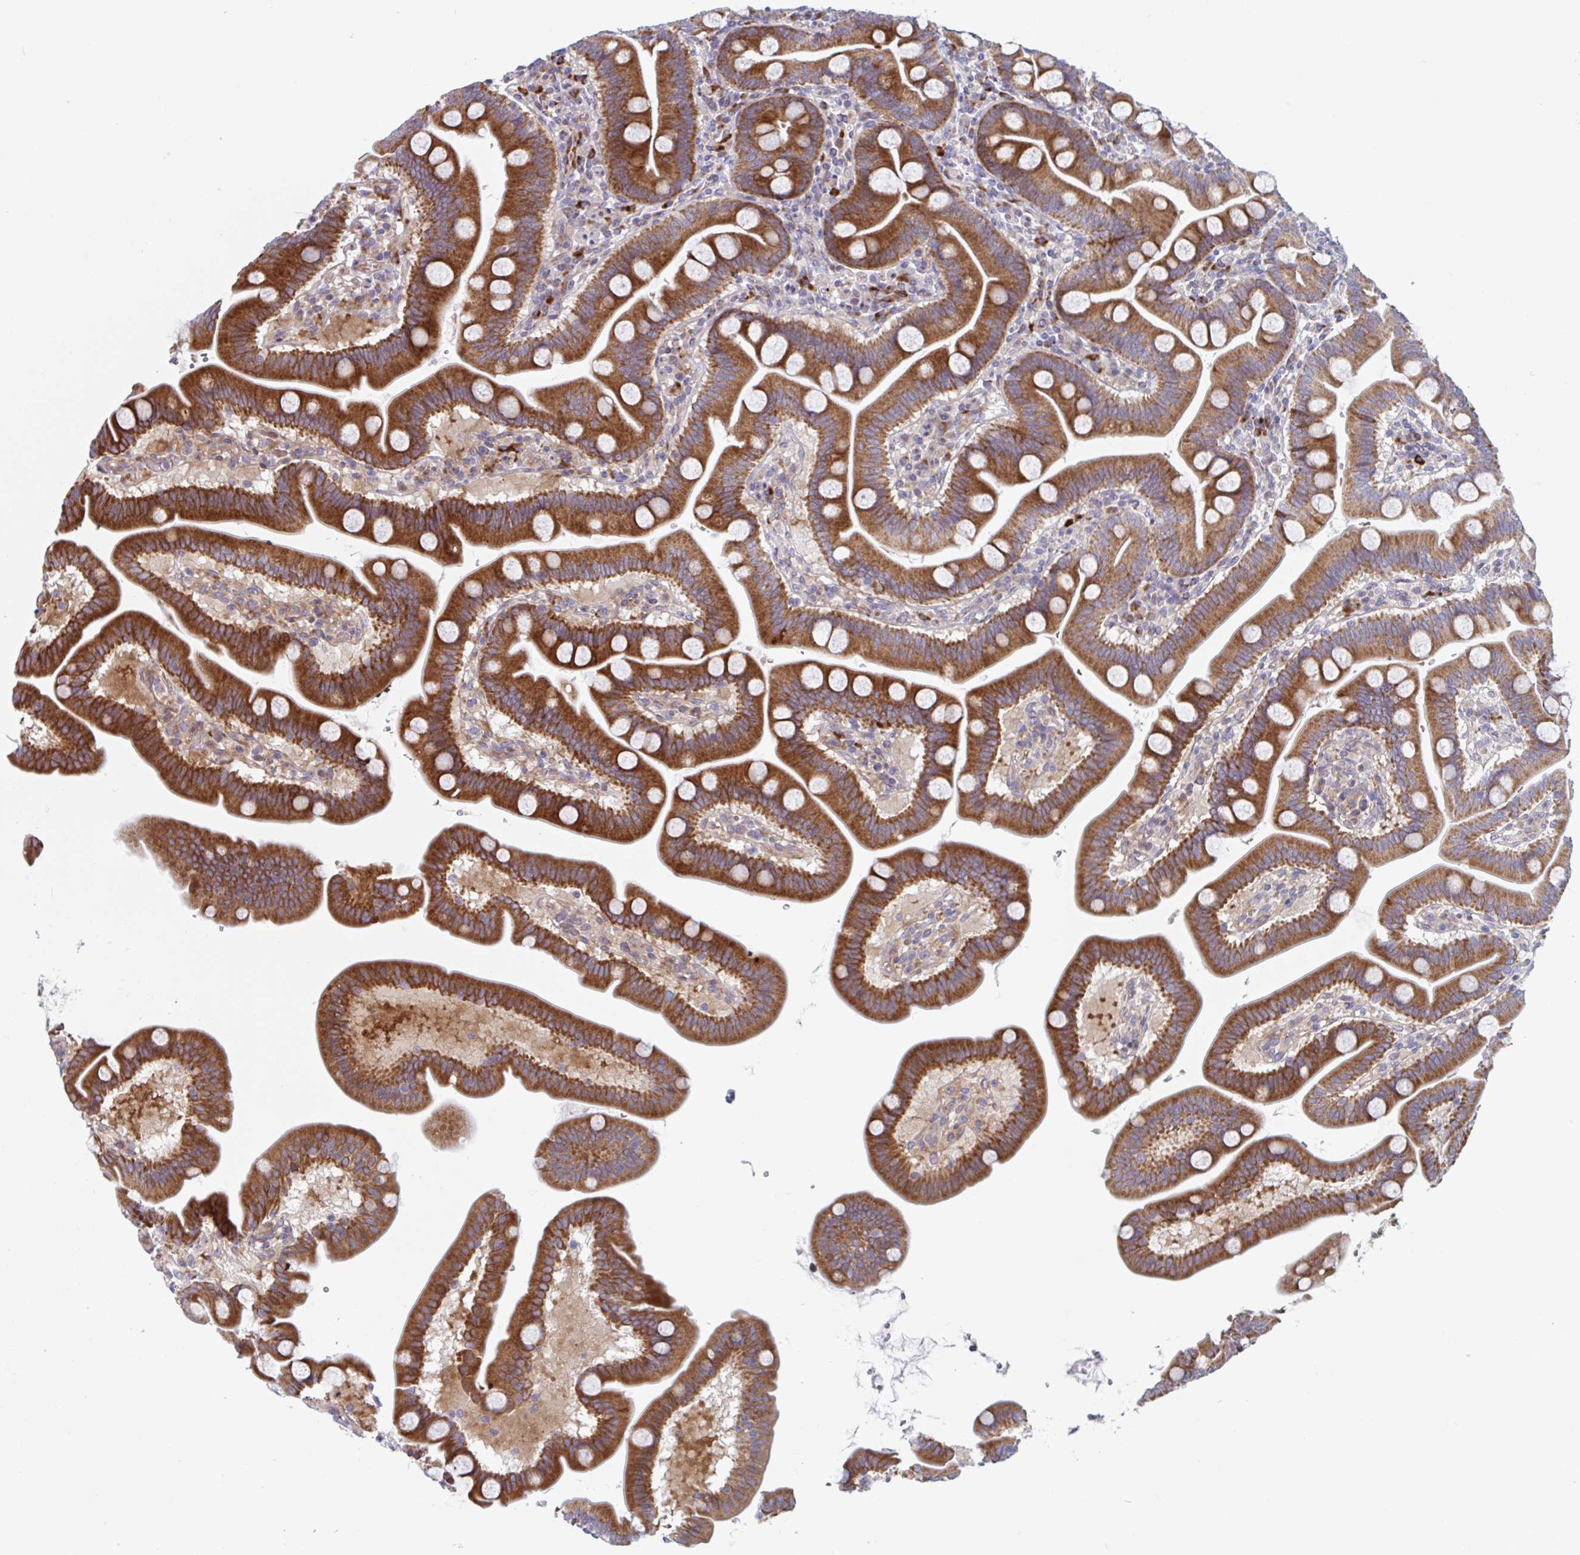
{"staining": {"intensity": "strong", "quantity": ">75%", "location": "cytoplasmic/membranous"}, "tissue": "duodenum", "cell_type": "Glandular cells", "image_type": "normal", "snomed": [{"axis": "morphology", "description": "Normal tissue, NOS"}, {"axis": "topography", "description": "Duodenum"}], "caption": "Protein staining by immunohistochemistry (IHC) reveals strong cytoplasmic/membranous positivity in about >75% of glandular cells in unremarkable duodenum. Immunohistochemistry stains the protein of interest in brown and the nuclei are stained blue.", "gene": "DUXA", "patient": {"sex": "male", "age": 59}}